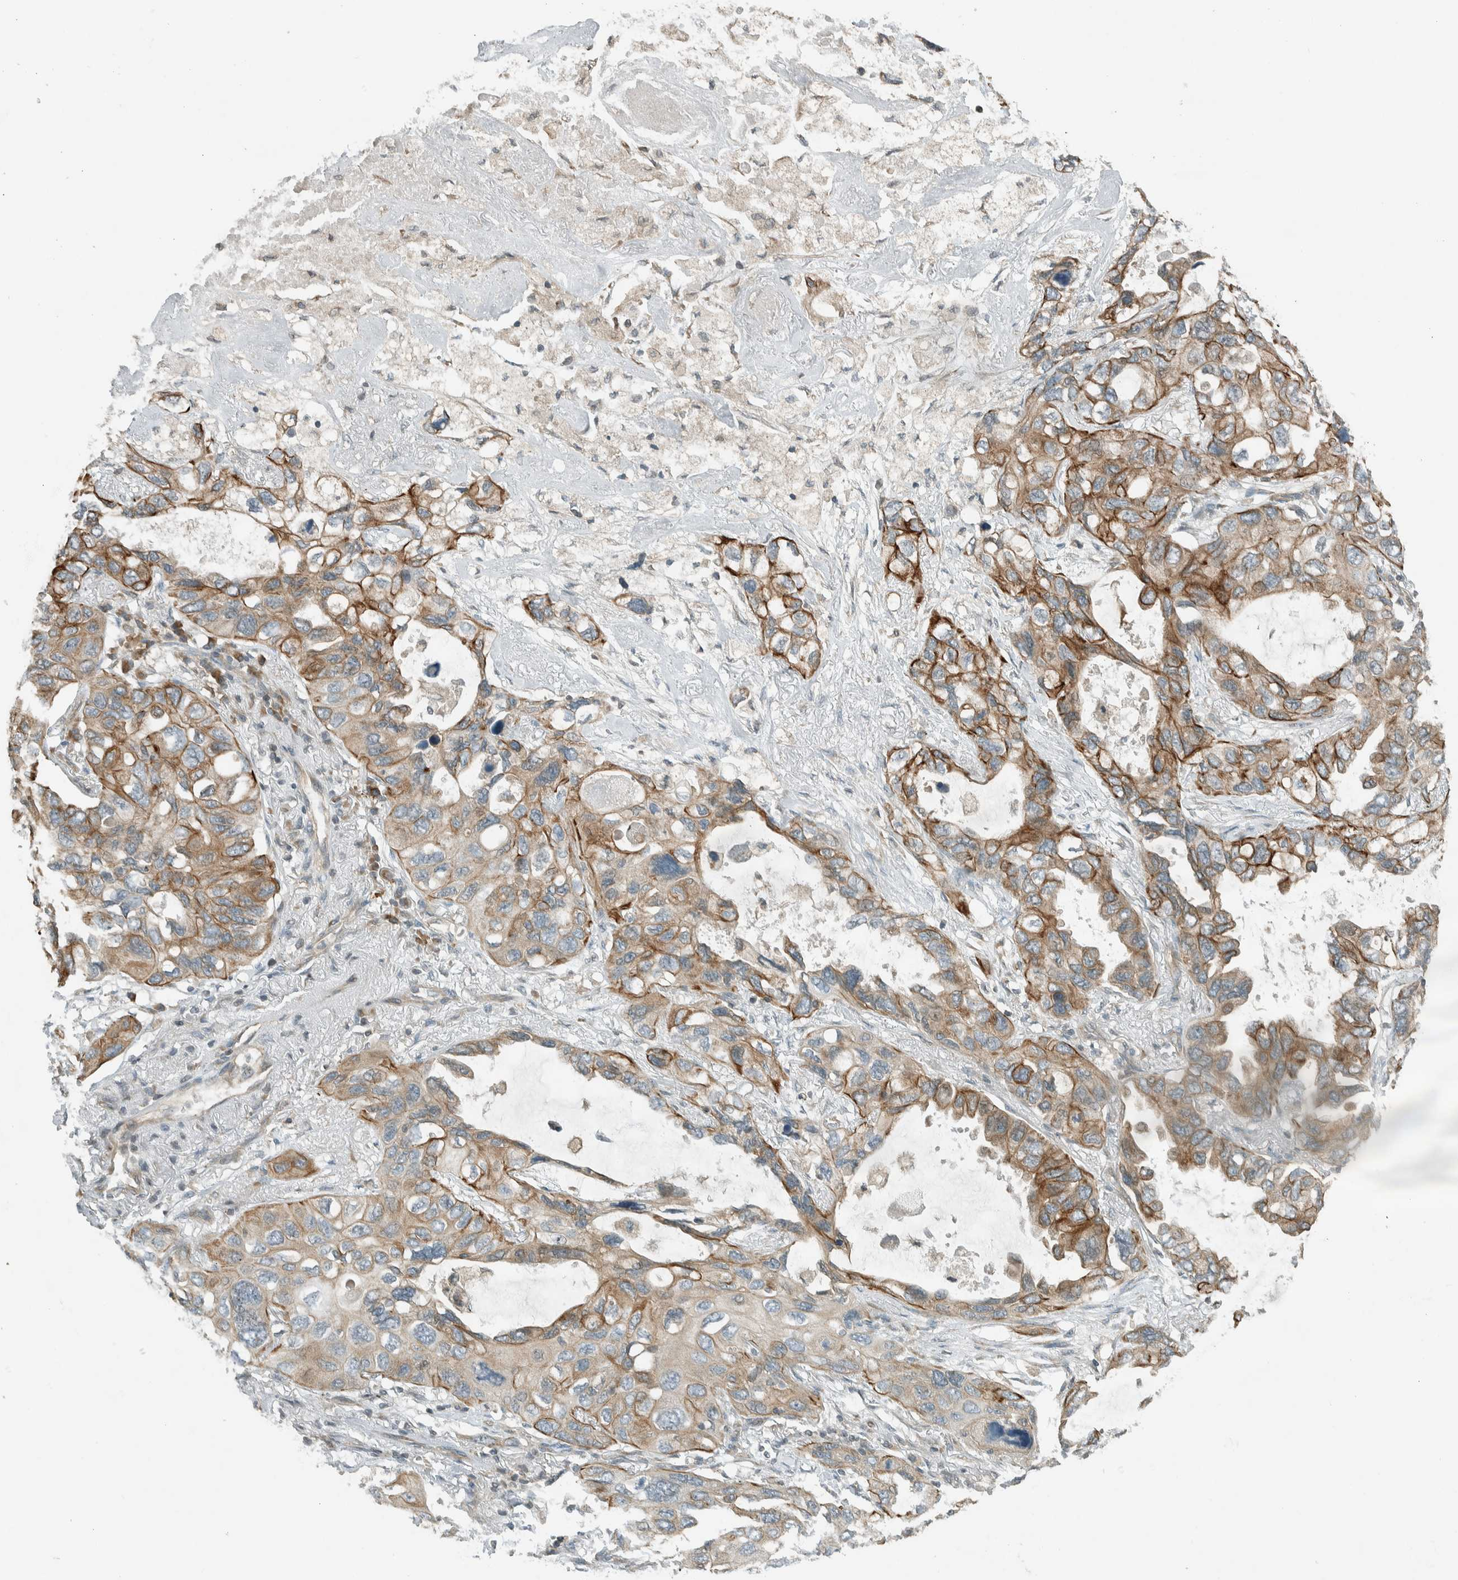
{"staining": {"intensity": "moderate", "quantity": ">75%", "location": "cytoplasmic/membranous"}, "tissue": "lung cancer", "cell_type": "Tumor cells", "image_type": "cancer", "snomed": [{"axis": "morphology", "description": "Squamous cell carcinoma, NOS"}, {"axis": "topography", "description": "Lung"}], "caption": "Immunohistochemistry (DAB) staining of human lung cancer exhibits moderate cytoplasmic/membranous protein expression in about >75% of tumor cells.", "gene": "SEL1L", "patient": {"sex": "female", "age": 73}}